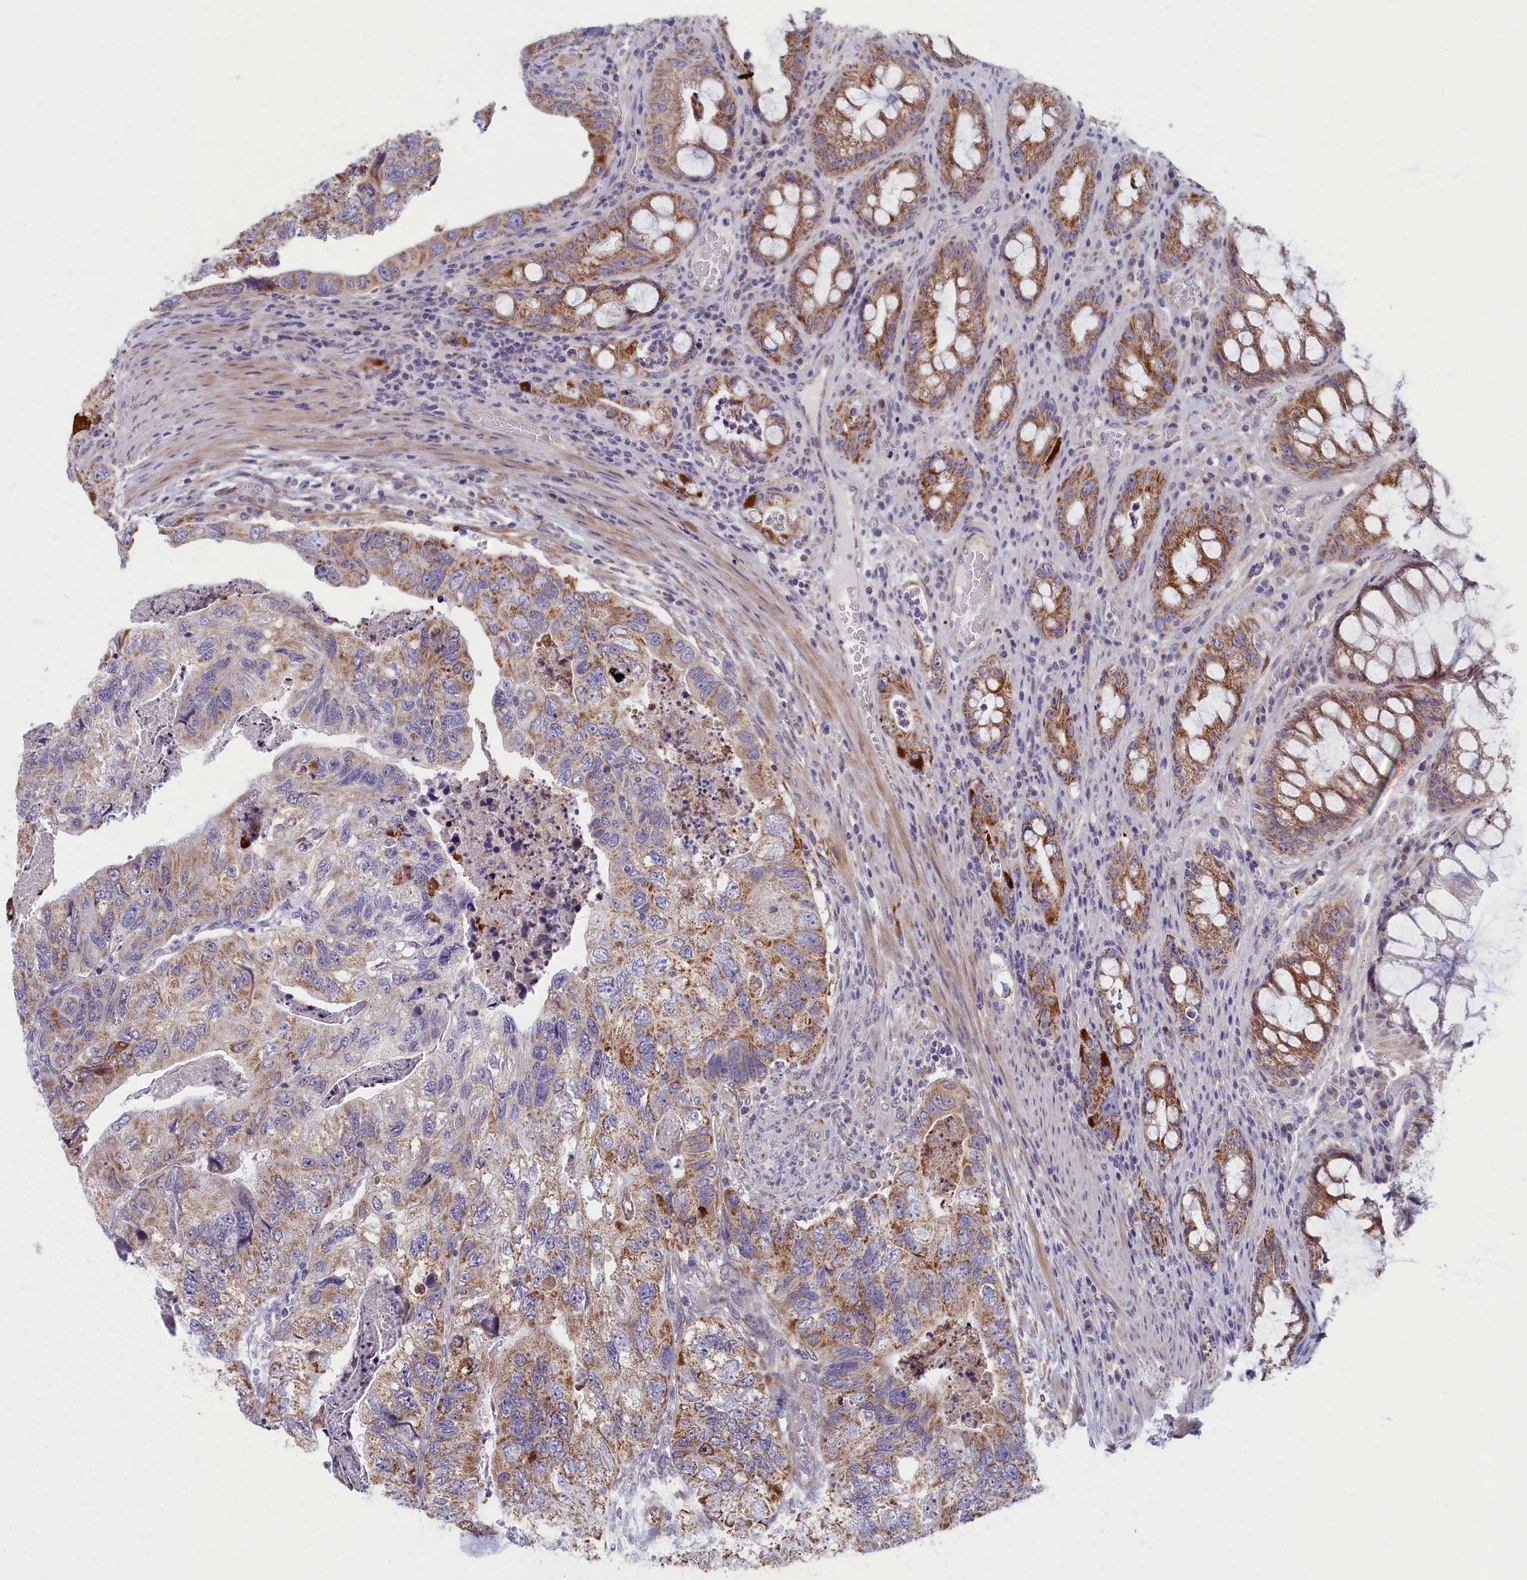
{"staining": {"intensity": "moderate", "quantity": "25%-75%", "location": "cytoplasmic/membranous"}, "tissue": "colorectal cancer", "cell_type": "Tumor cells", "image_type": "cancer", "snomed": [{"axis": "morphology", "description": "Adenocarcinoma, NOS"}, {"axis": "topography", "description": "Rectum"}], "caption": "Brown immunohistochemical staining in human colorectal adenocarcinoma exhibits moderate cytoplasmic/membranous expression in approximately 25%-75% of tumor cells. (Stains: DAB (3,3'-diaminobenzidine) in brown, nuclei in blue, Microscopy: brightfield microscopy at high magnification).", "gene": "MRPS25", "patient": {"sex": "male", "age": 63}}